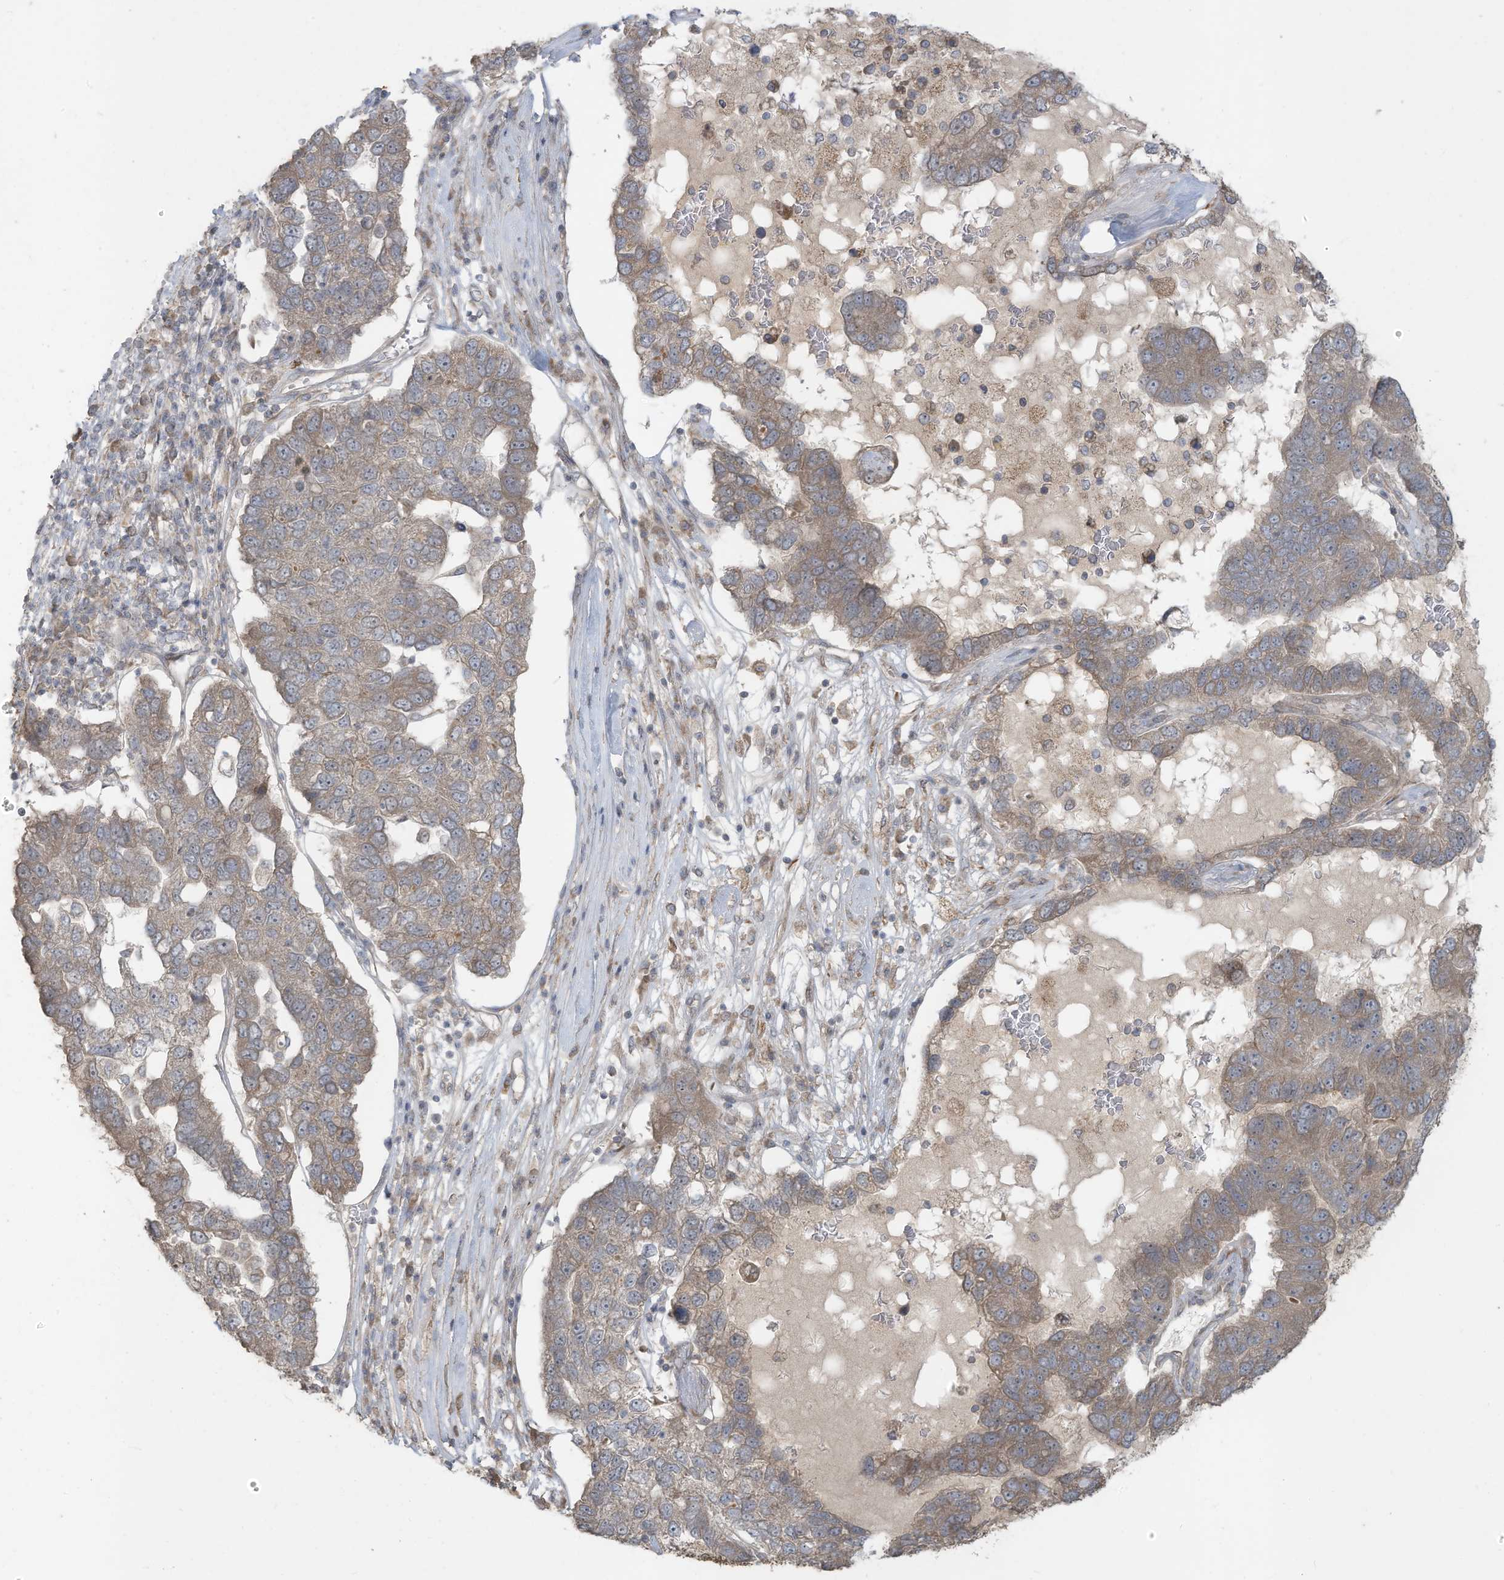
{"staining": {"intensity": "weak", "quantity": ">75%", "location": "cytoplasmic/membranous"}, "tissue": "pancreatic cancer", "cell_type": "Tumor cells", "image_type": "cancer", "snomed": [{"axis": "morphology", "description": "Adenocarcinoma, NOS"}, {"axis": "topography", "description": "Pancreas"}], "caption": "Approximately >75% of tumor cells in pancreatic cancer display weak cytoplasmic/membranous protein expression as visualized by brown immunohistochemical staining.", "gene": "MAGIX", "patient": {"sex": "female", "age": 61}}